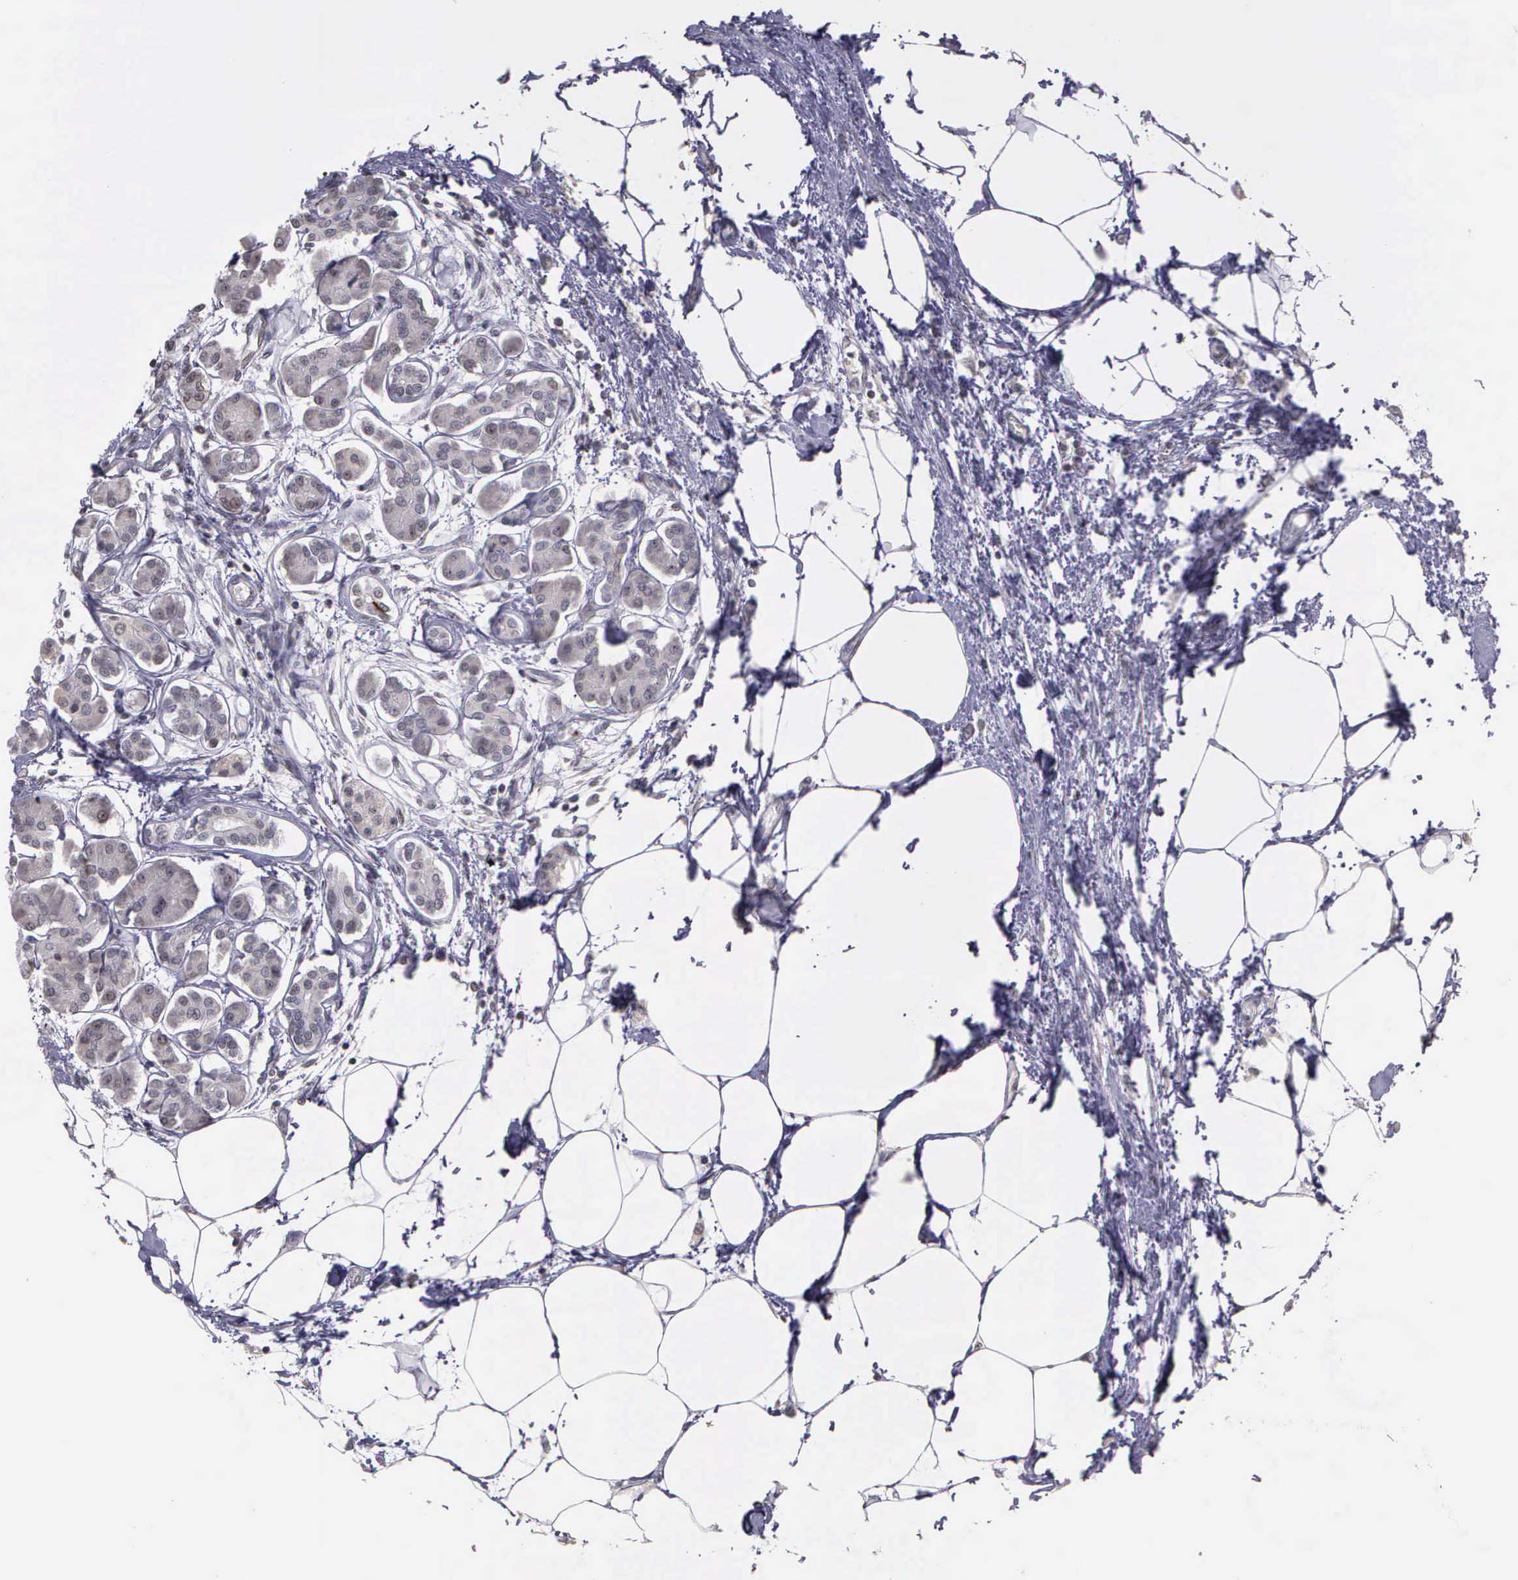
{"staining": {"intensity": "negative", "quantity": "none", "location": "none"}, "tissue": "pancreas", "cell_type": "Exocrine glandular cells", "image_type": "normal", "snomed": [{"axis": "morphology", "description": "Normal tissue, NOS"}, {"axis": "topography", "description": "Pancreas"}, {"axis": "topography", "description": "Duodenum"}], "caption": "Normal pancreas was stained to show a protein in brown. There is no significant positivity in exocrine glandular cells.", "gene": "ARMCX5", "patient": {"sex": "male", "age": 79}}